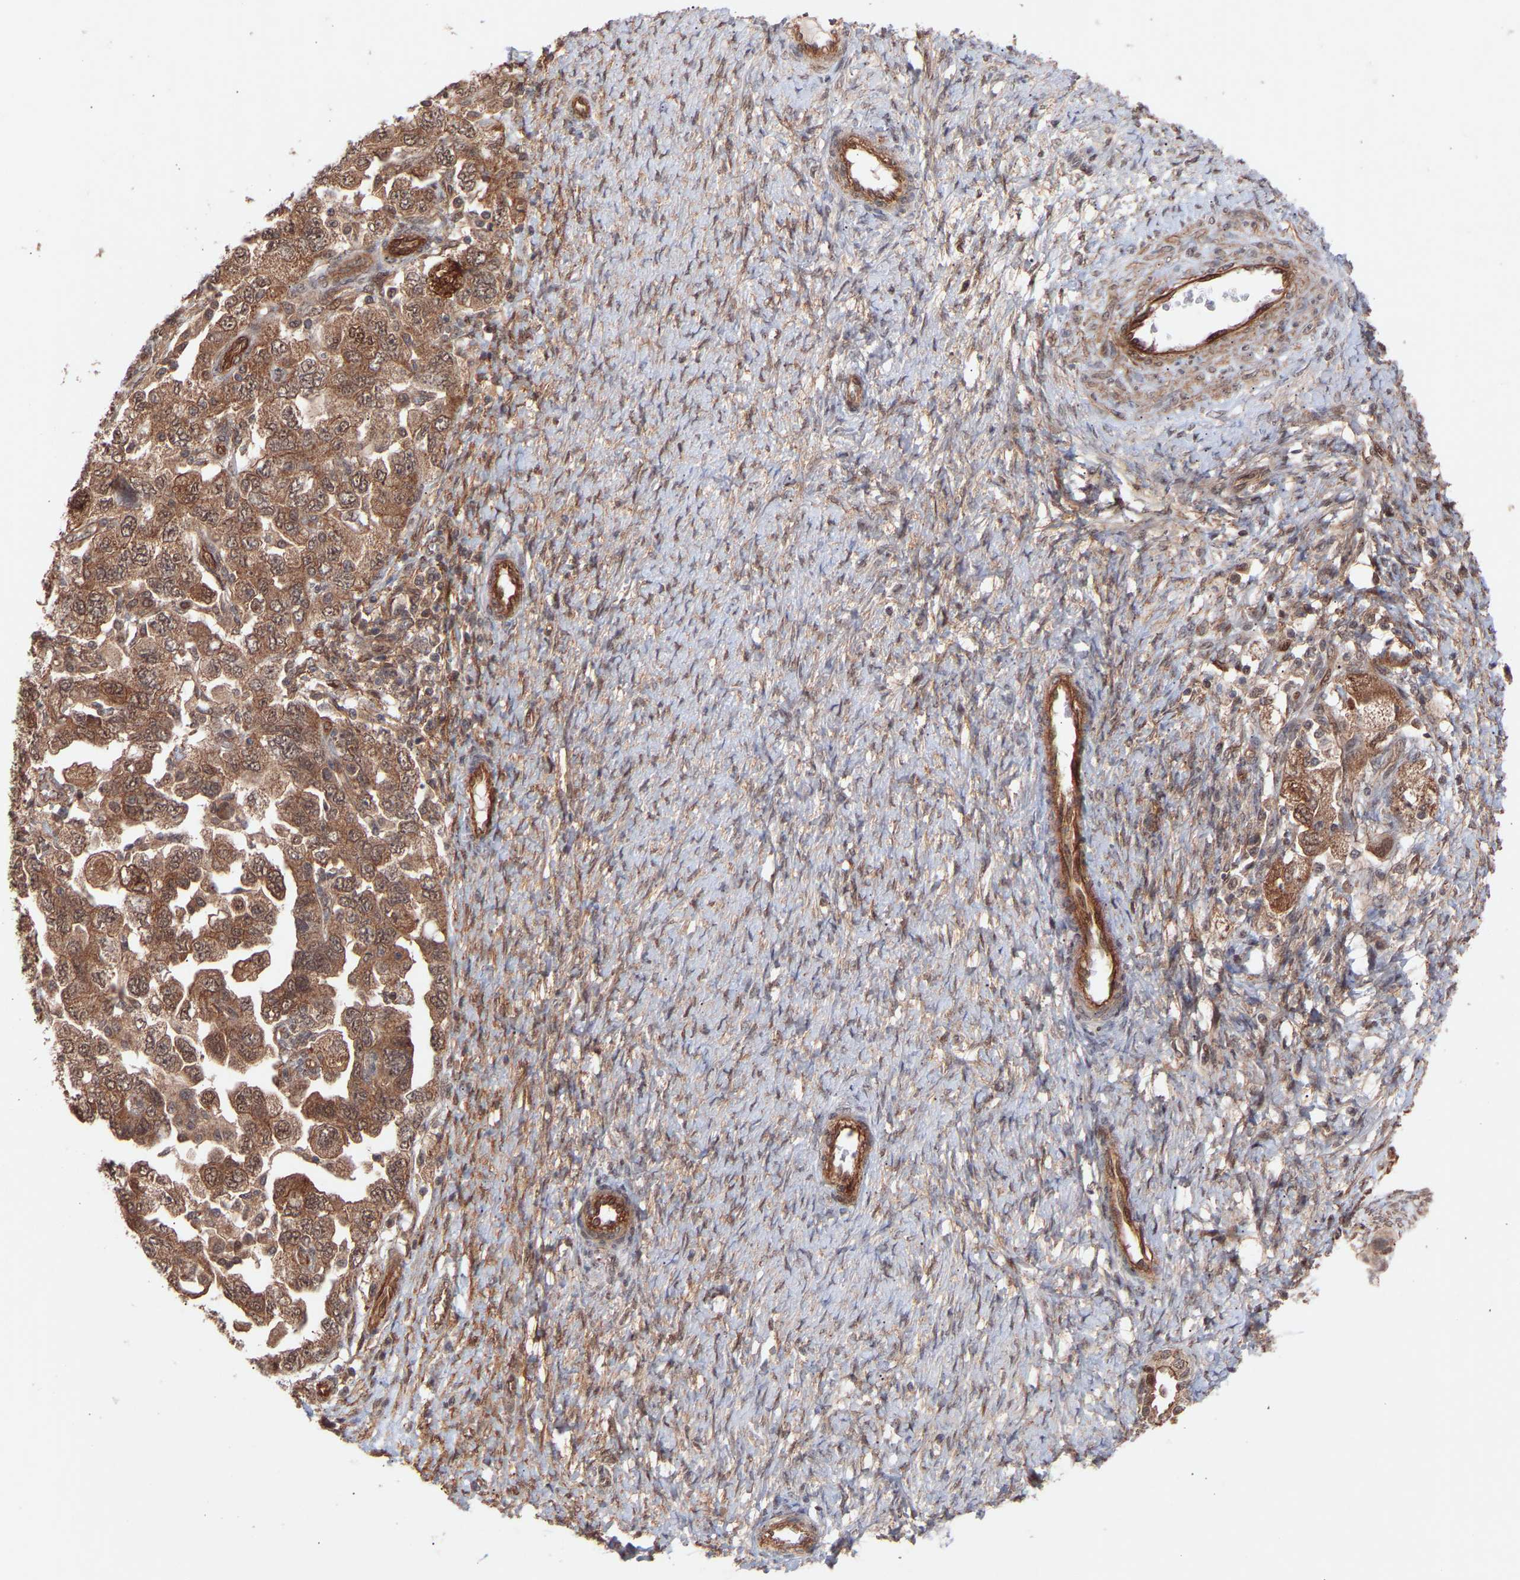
{"staining": {"intensity": "moderate", "quantity": ">75%", "location": "cytoplasmic/membranous,nuclear"}, "tissue": "ovarian cancer", "cell_type": "Tumor cells", "image_type": "cancer", "snomed": [{"axis": "morphology", "description": "Carcinoma, NOS"}, {"axis": "morphology", "description": "Cystadenocarcinoma, serous, NOS"}, {"axis": "topography", "description": "Ovary"}], "caption": "The histopathology image demonstrates immunohistochemical staining of ovarian cancer. There is moderate cytoplasmic/membranous and nuclear positivity is present in about >75% of tumor cells.", "gene": "PDLIM5", "patient": {"sex": "female", "age": 69}}